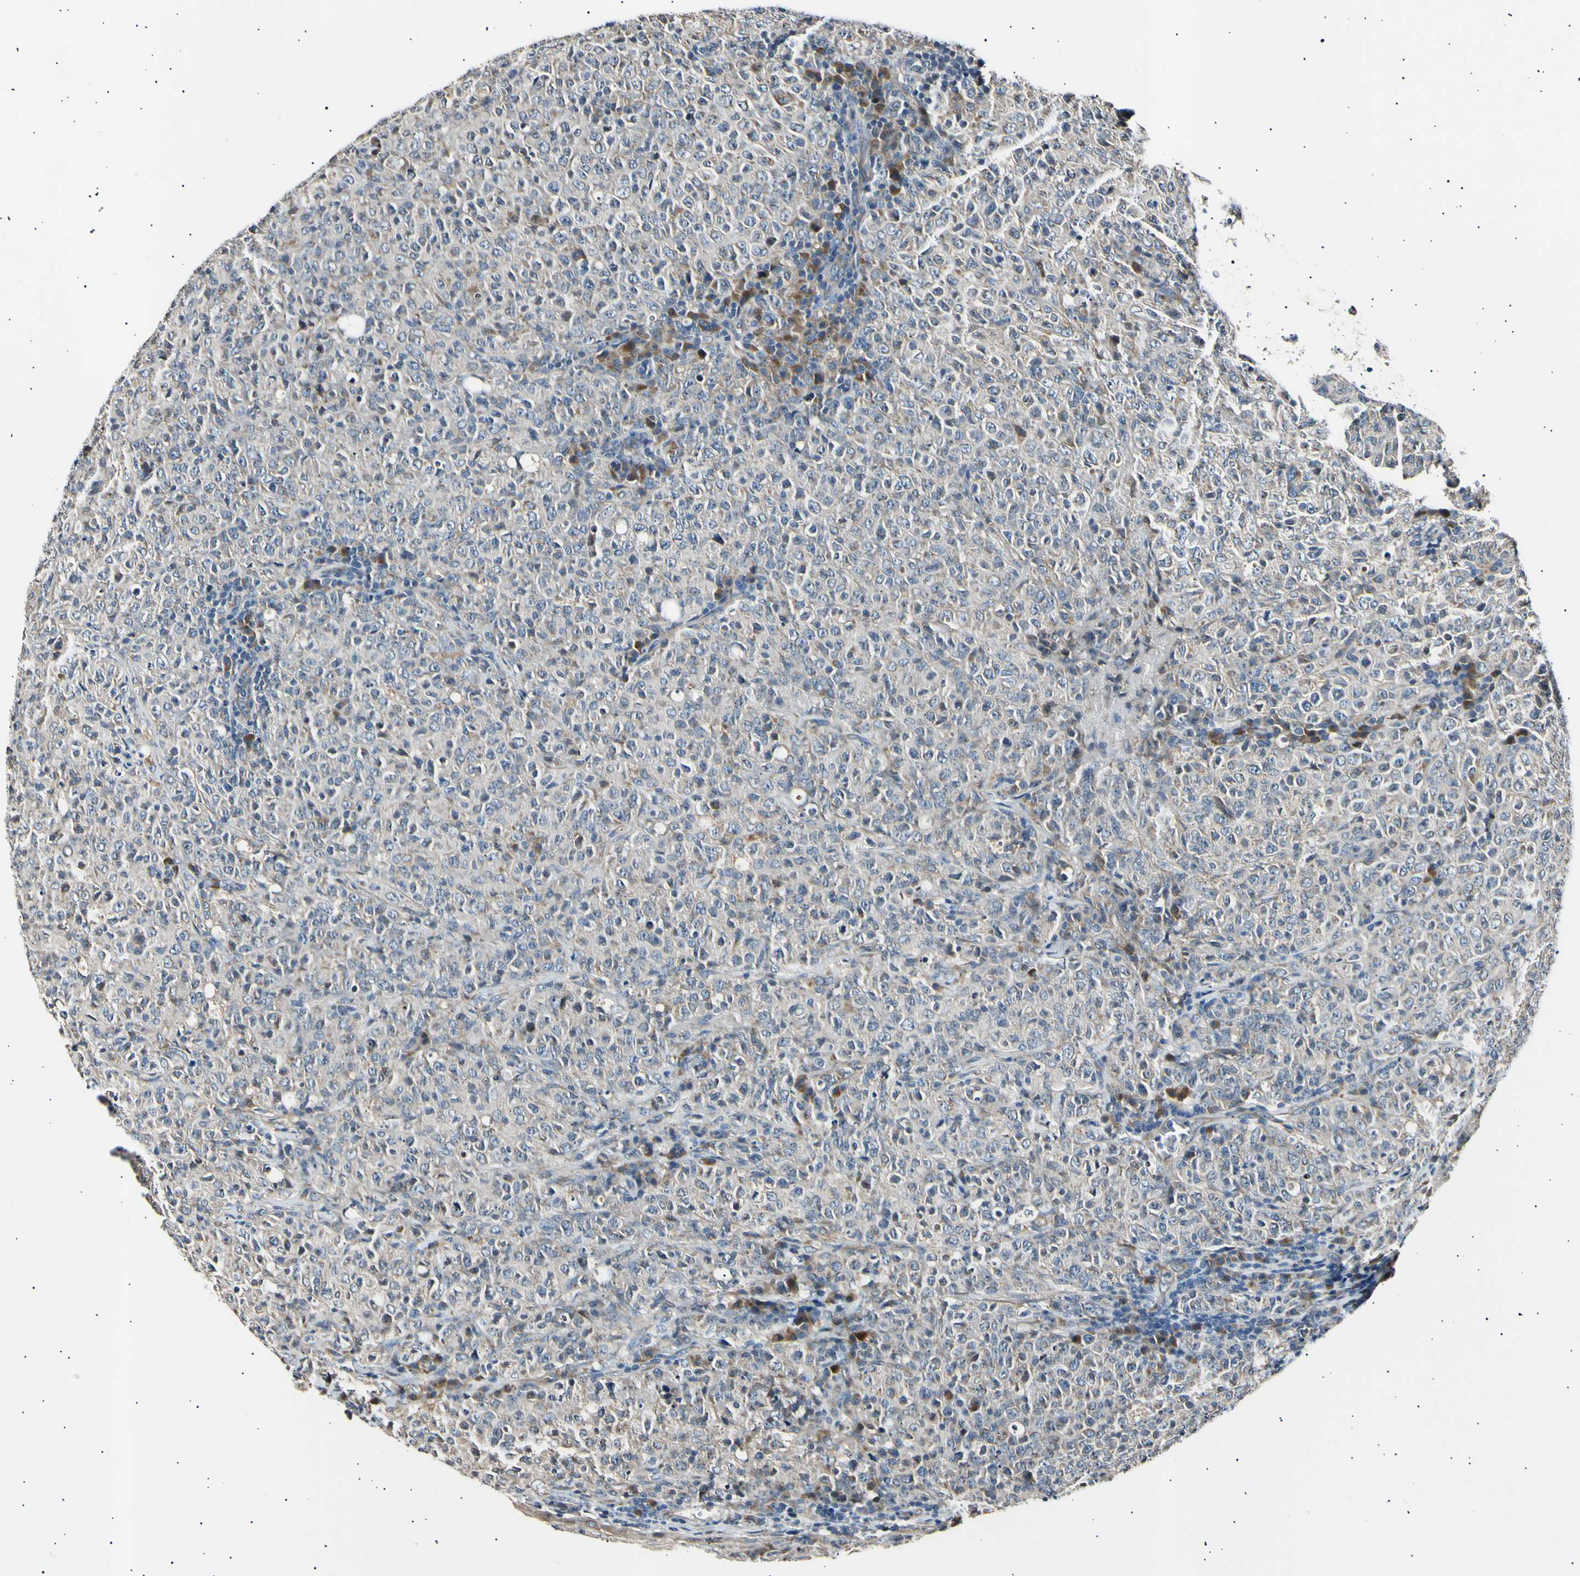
{"staining": {"intensity": "weak", "quantity": ">75%", "location": "cytoplasmic/membranous"}, "tissue": "lymphoma", "cell_type": "Tumor cells", "image_type": "cancer", "snomed": [{"axis": "morphology", "description": "Malignant lymphoma, non-Hodgkin's type, High grade"}, {"axis": "topography", "description": "Tonsil"}], "caption": "There is low levels of weak cytoplasmic/membranous positivity in tumor cells of lymphoma, as demonstrated by immunohistochemical staining (brown color).", "gene": "ITGA6", "patient": {"sex": "female", "age": 36}}